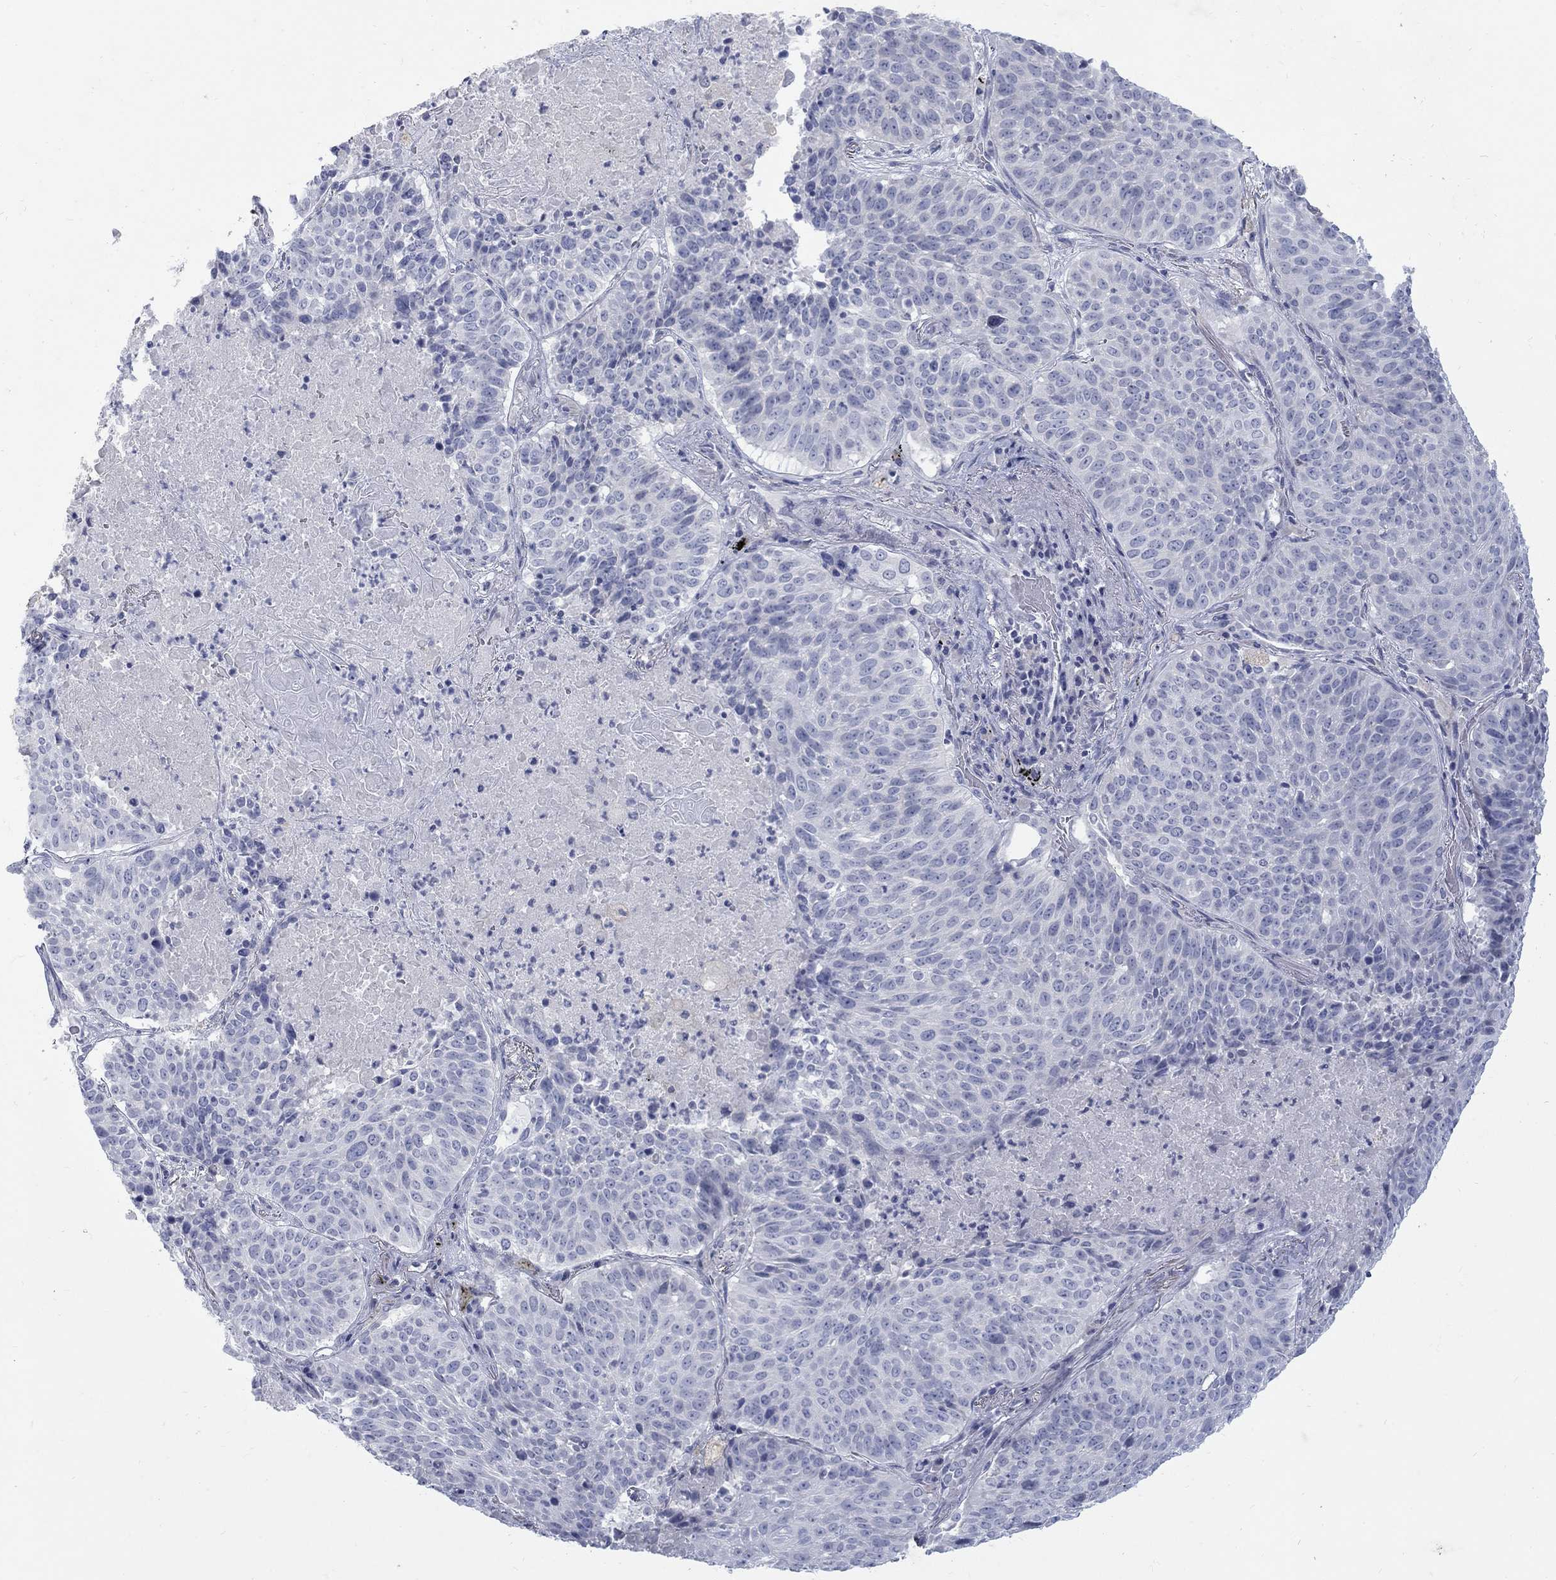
{"staining": {"intensity": "negative", "quantity": "none", "location": "none"}, "tissue": "lung cancer", "cell_type": "Tumor cells", "image_type": "cancer", "snomed": [{"axis": "morphology", "description": "Squamous cell carcinoma, NOS"}, {"axis": "topography", "description": "Lung"}], "caption": "Tumor cells are negative for protein expression in human squamous cell carcinoma (lung). Nuclei are stained in blue.", "gene": "RFTN2", "patient": {"sex": "male", "age": 64}}